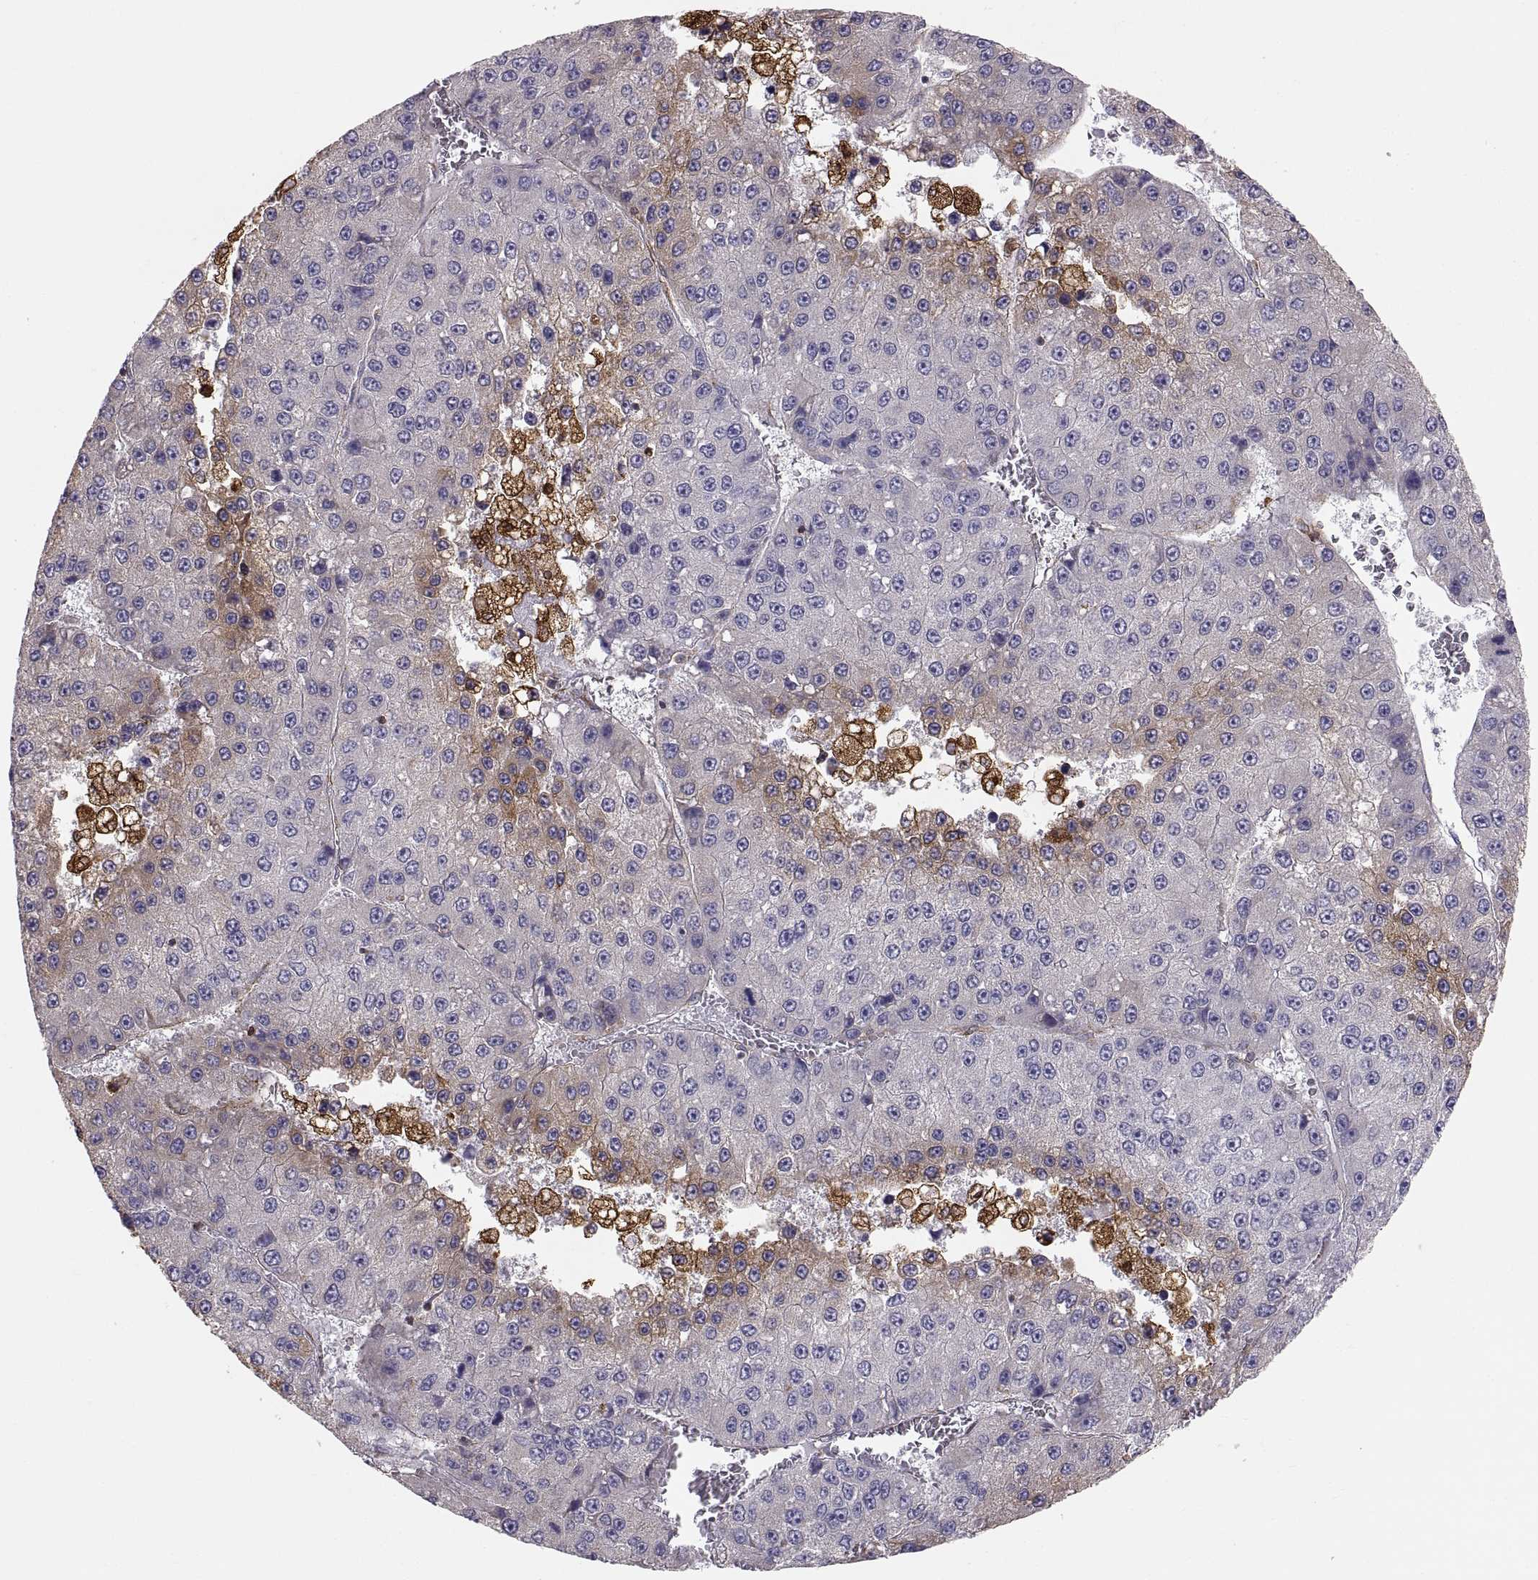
{"staining": {"intensity": "weak", "quantity": "<25%", "location": "cytoplasmic/membranous"}, "tissue": "liver cancer", "cell_type": "Tumor cells", "image_type": "cancer", "snomed": [{"axis": "morphology", "description": "Carcinoma, Hepatocellular, NOS"}, {"axis": "topography", "description": "Liver"}], "caption": "DAB immunohistochemical staining of liver cancer (hepatocellular carcinoma) demonstrates no significant expression in tumor cells.", "gene": "ERO1A", "patient": {"sex": "female", "age": 73}}